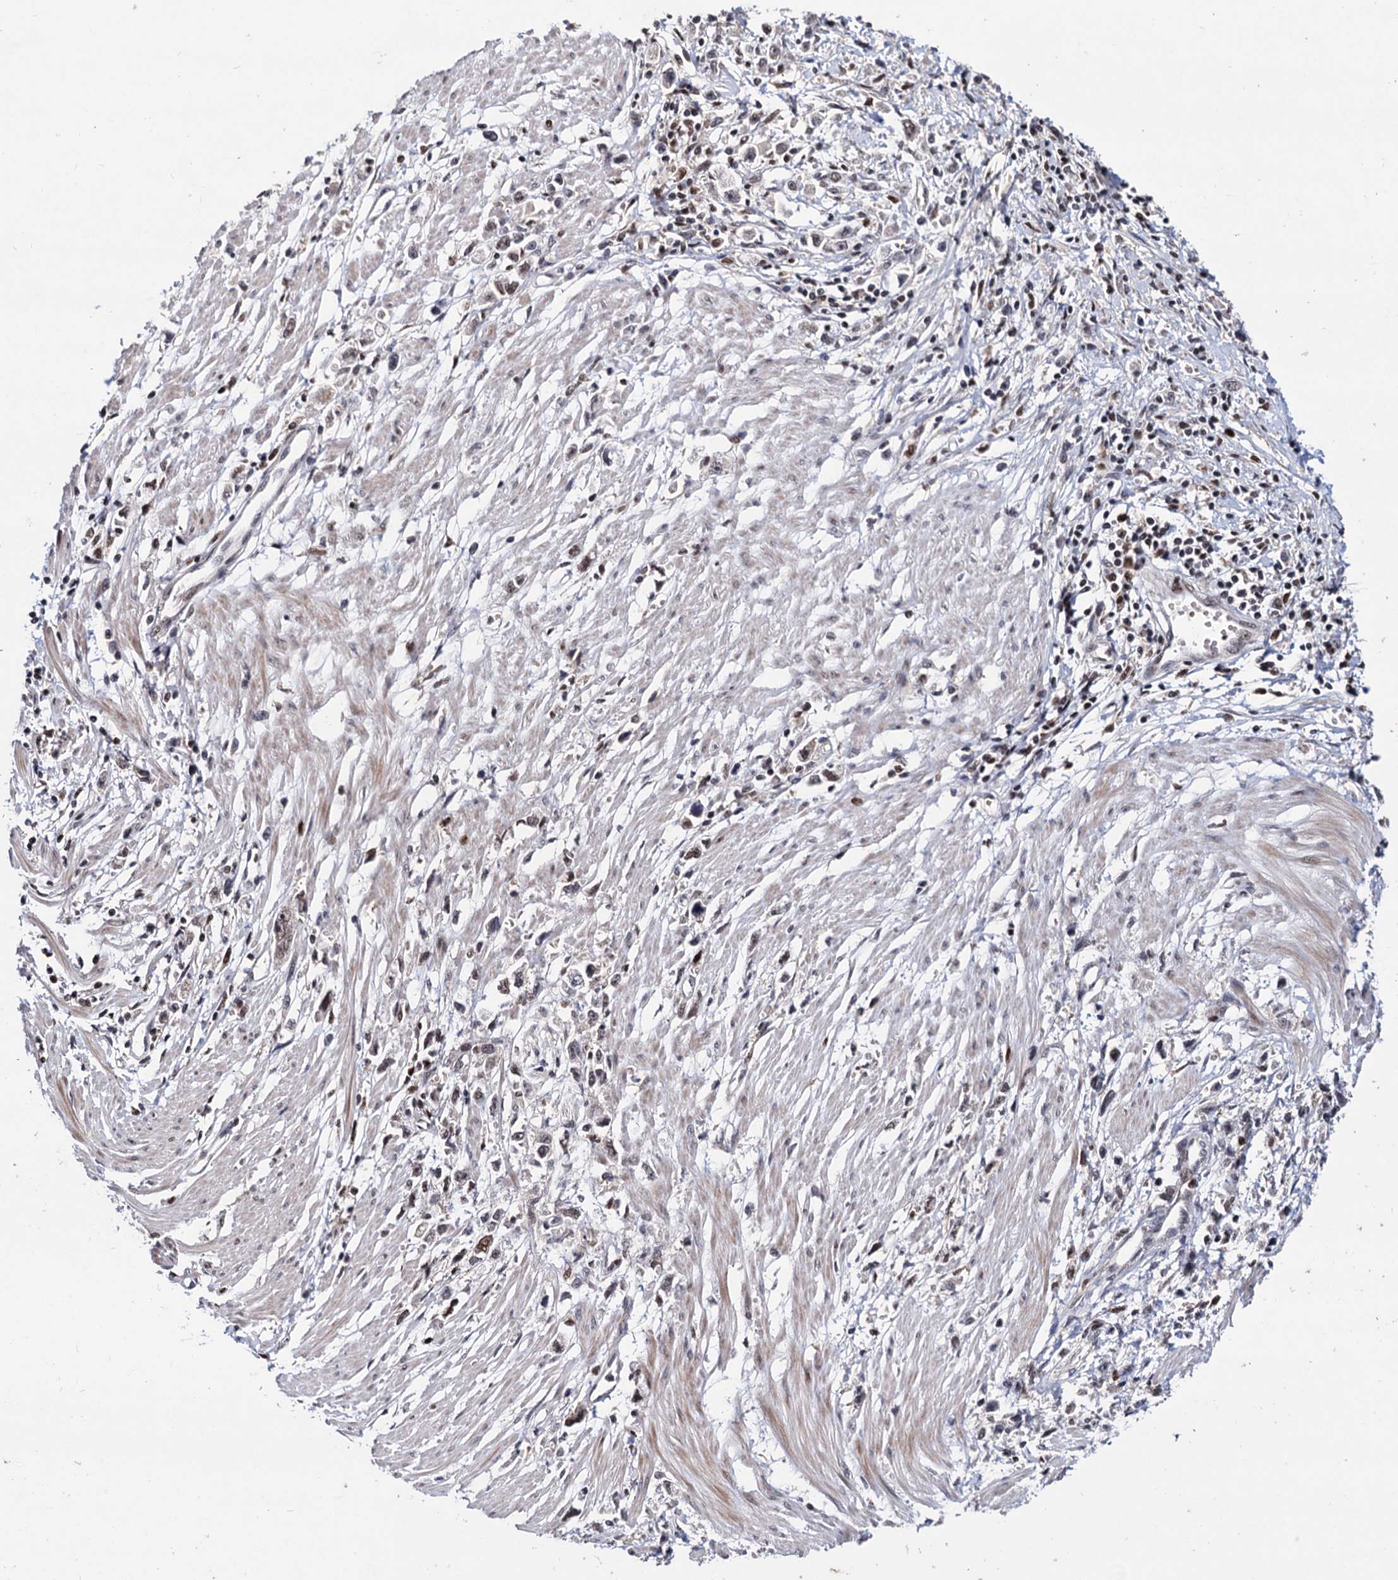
{"staining": {"intensity": "negative", "quantity": "none", "location": "none"}, "tissue": "stomach cancer", "cell_type": "Tumor cells", "image_type": "cancer", "snomed": [{"axis": "morphology", "description": "Adenocarcinoma, NOS"}, {"axis": "topography", "description": "Stomach"}], "caption": "This is a histopathology image of immunohistochemistry (IHC) staining of adenocarcinoma (stomach), which shows no positivity in tumor cells.", "gene": "RNASEH2B", "patient": {"sex": "female", "age": 59}}